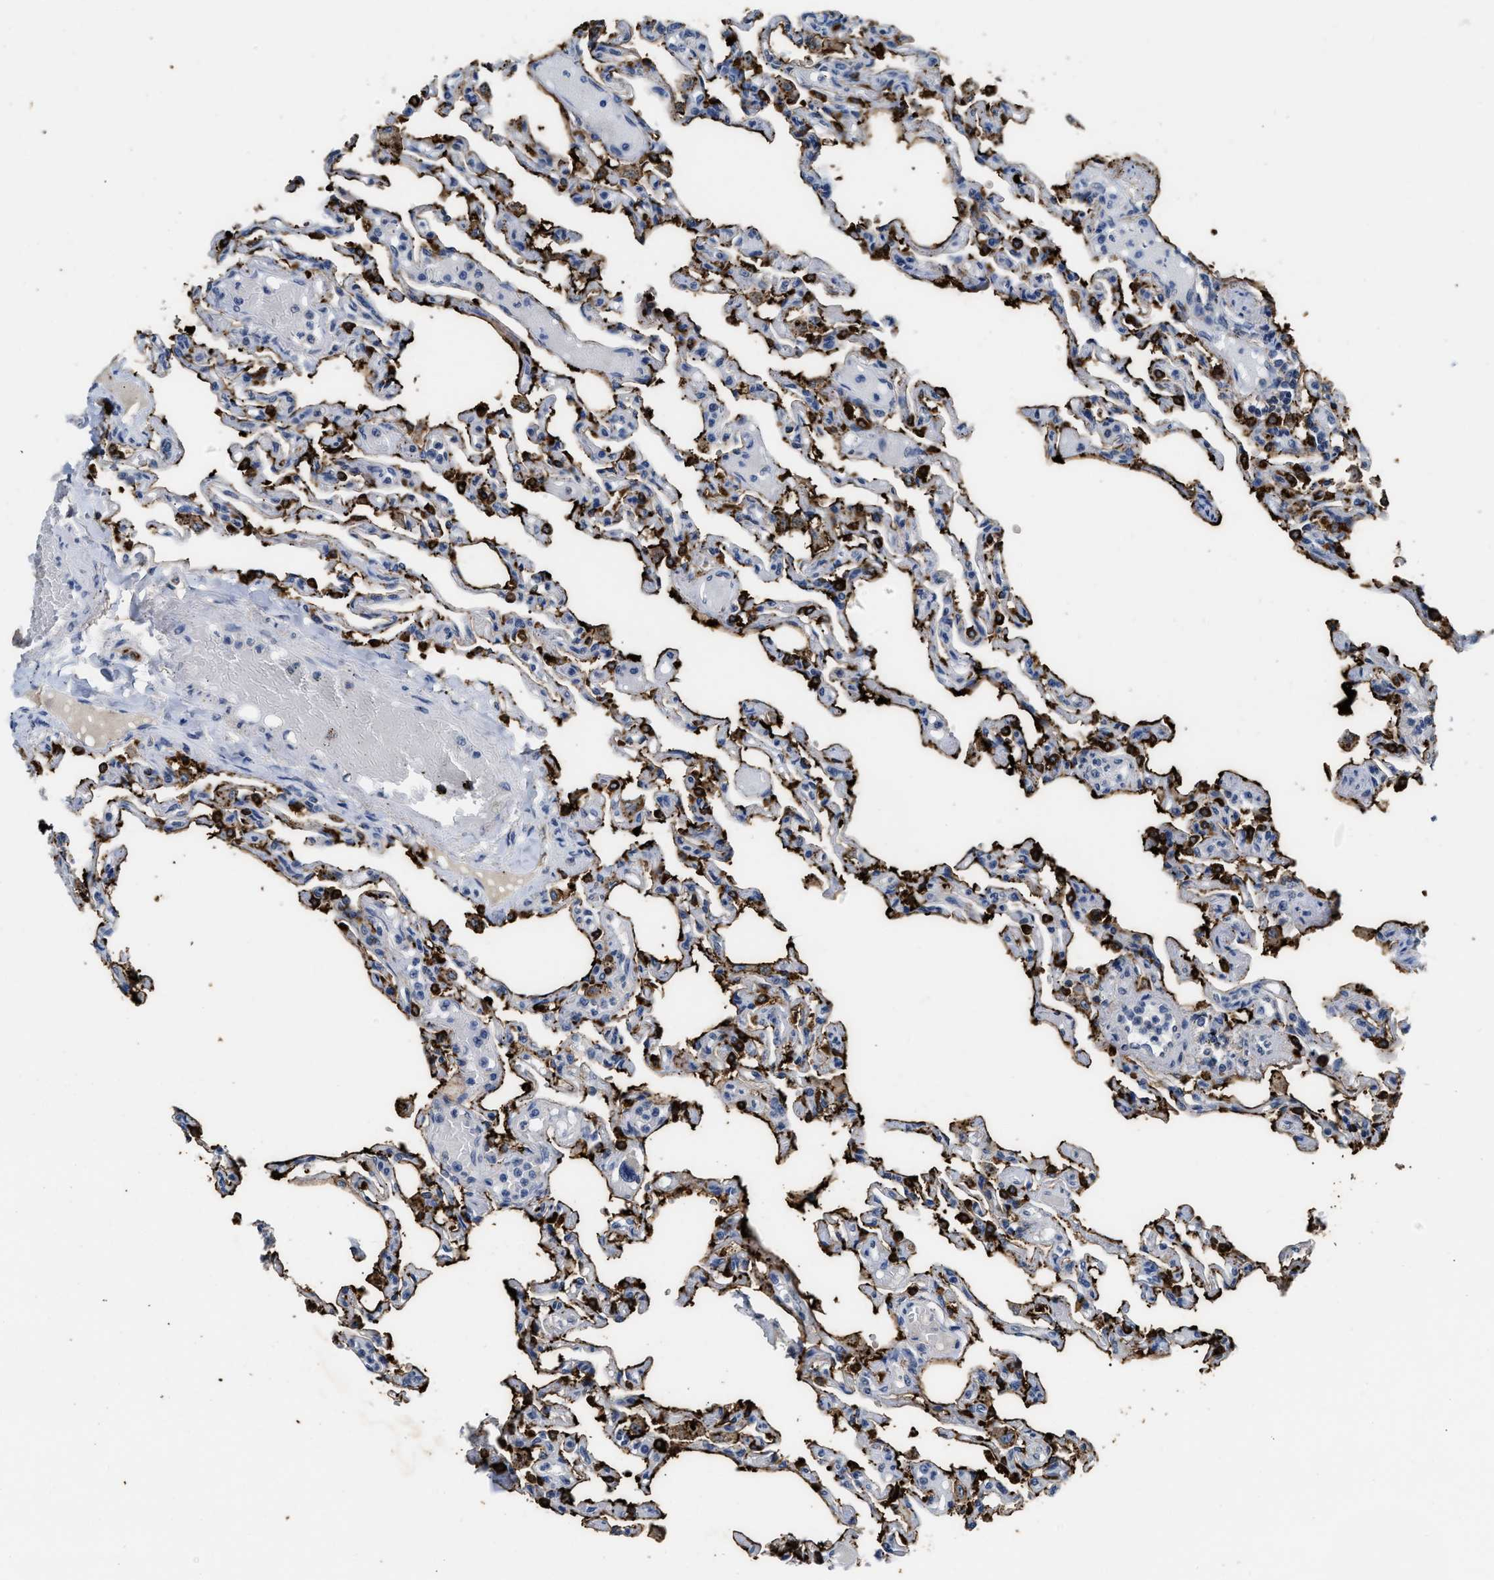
{"staining": {"intensity": "strong", "quantity": "25%-75%", "location": "cytoplasmic/membranous"}, "tissue": "lung", "cell_type": "Alveolar cells", "image_type": "normal", "snomed": [{"axis": "morphology", "description": "Normal tissue, NOS"}, {"axis": "topography", "description": "Lung"}], "caption": "An image of human lung stained for a protein demonstrates strong cytoplasmic/membranous brown staining in alveolar cells.", "gene": "INHA", "patient": {"sex": "male", "age": 21}}